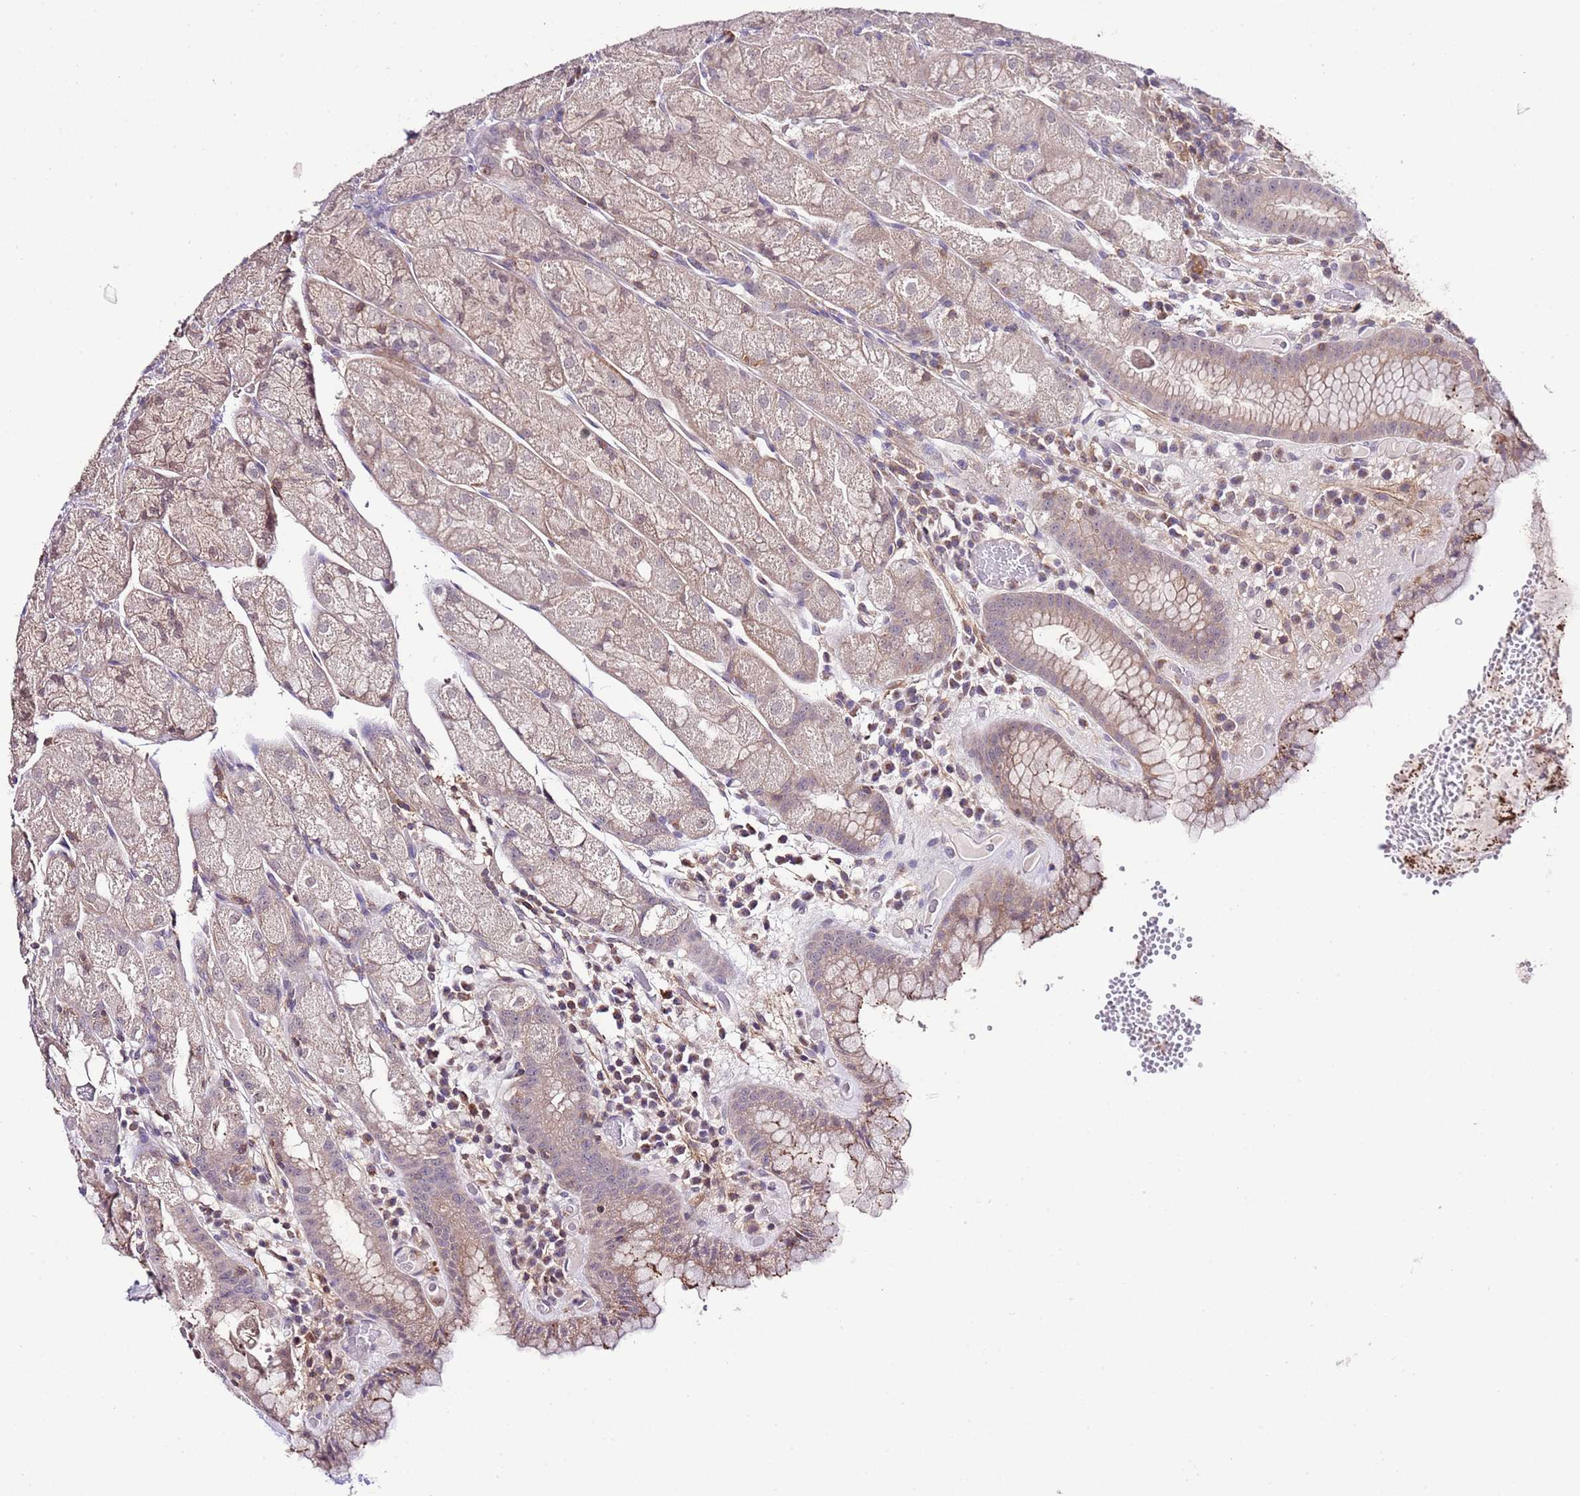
{"staining": {"intensity": "weak", "quantity": "25%-75%", "location": "cytoplasmic/membranous"}, "tissue": "stomach", "cell_type": "Glandular cells", "image_type": "normal", "snomed": [{"axis": "morphology", "description": "Normal tissue, NOS"}, {"axis": "topography", "description": "Stomach, upper"}], "caption": "Immunohistochemistry (IHC) of normal stomach demonstrates low levels of weak cytoplasmic/membranous positivity in approximately 25%-75% of glandular cells.", "gene": "EFHD1", "patient": {"sex": "male", "age": 52}}